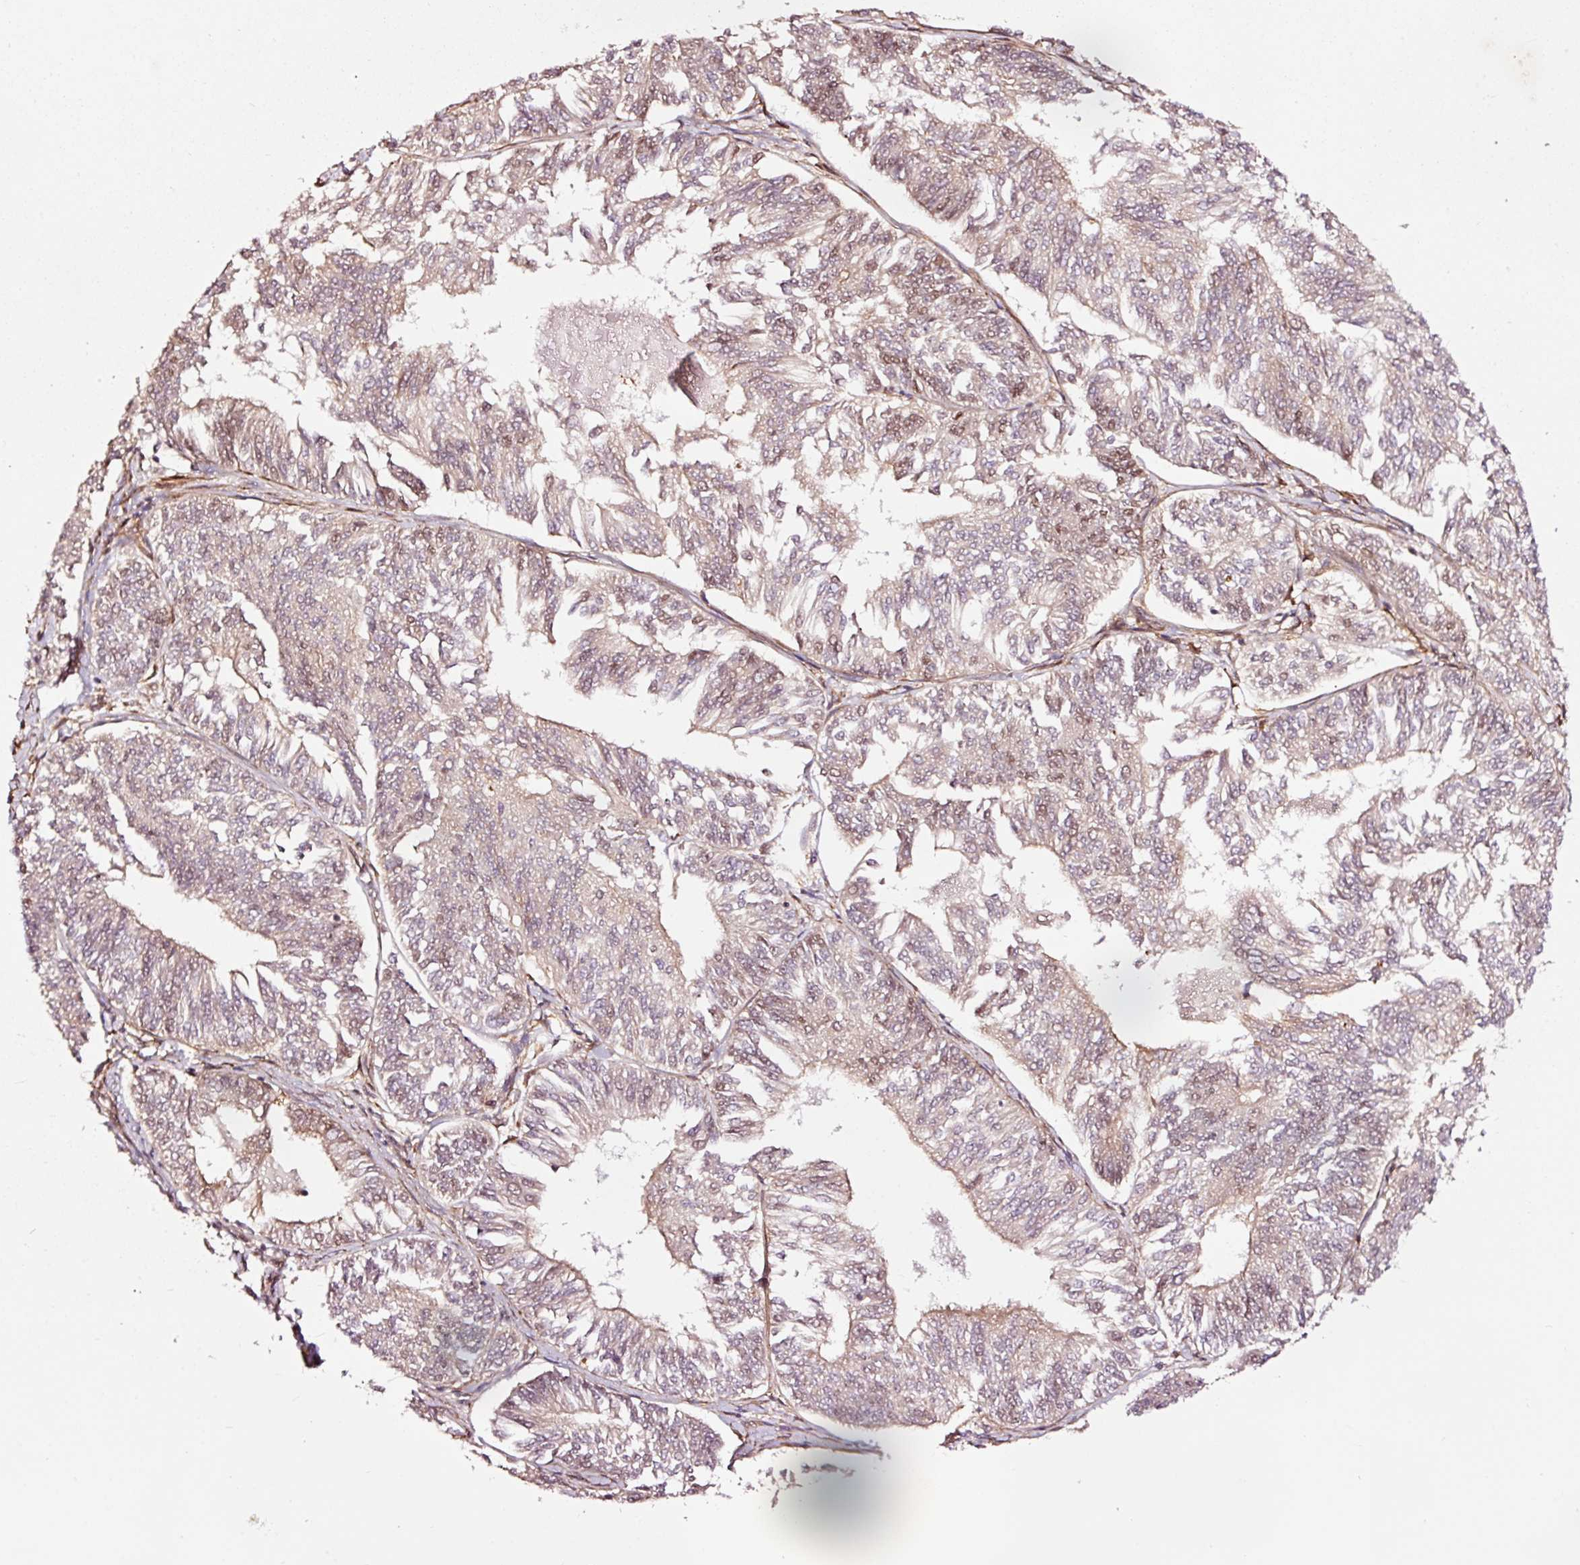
{"staining": {"intensity": "weak", "quantity": "<25%", "location": "cytoplasmic/membranous,nuclear"}, "tissue": "endometrial cancer", "cell_type": "Tumor cells", "image_type": "cancer", "snomed": [{"axis": "morphology", "description": "Adenocarcinoma, NOS"}, {"axis": "topography", "description": "Endometrium"}], "caption": "The micrograph exhibits no significant staining in tumor cells of adenocarcinoma (endometrial).", "gene": "TPM1", "patient": {"sex": "female", "age": 58}}